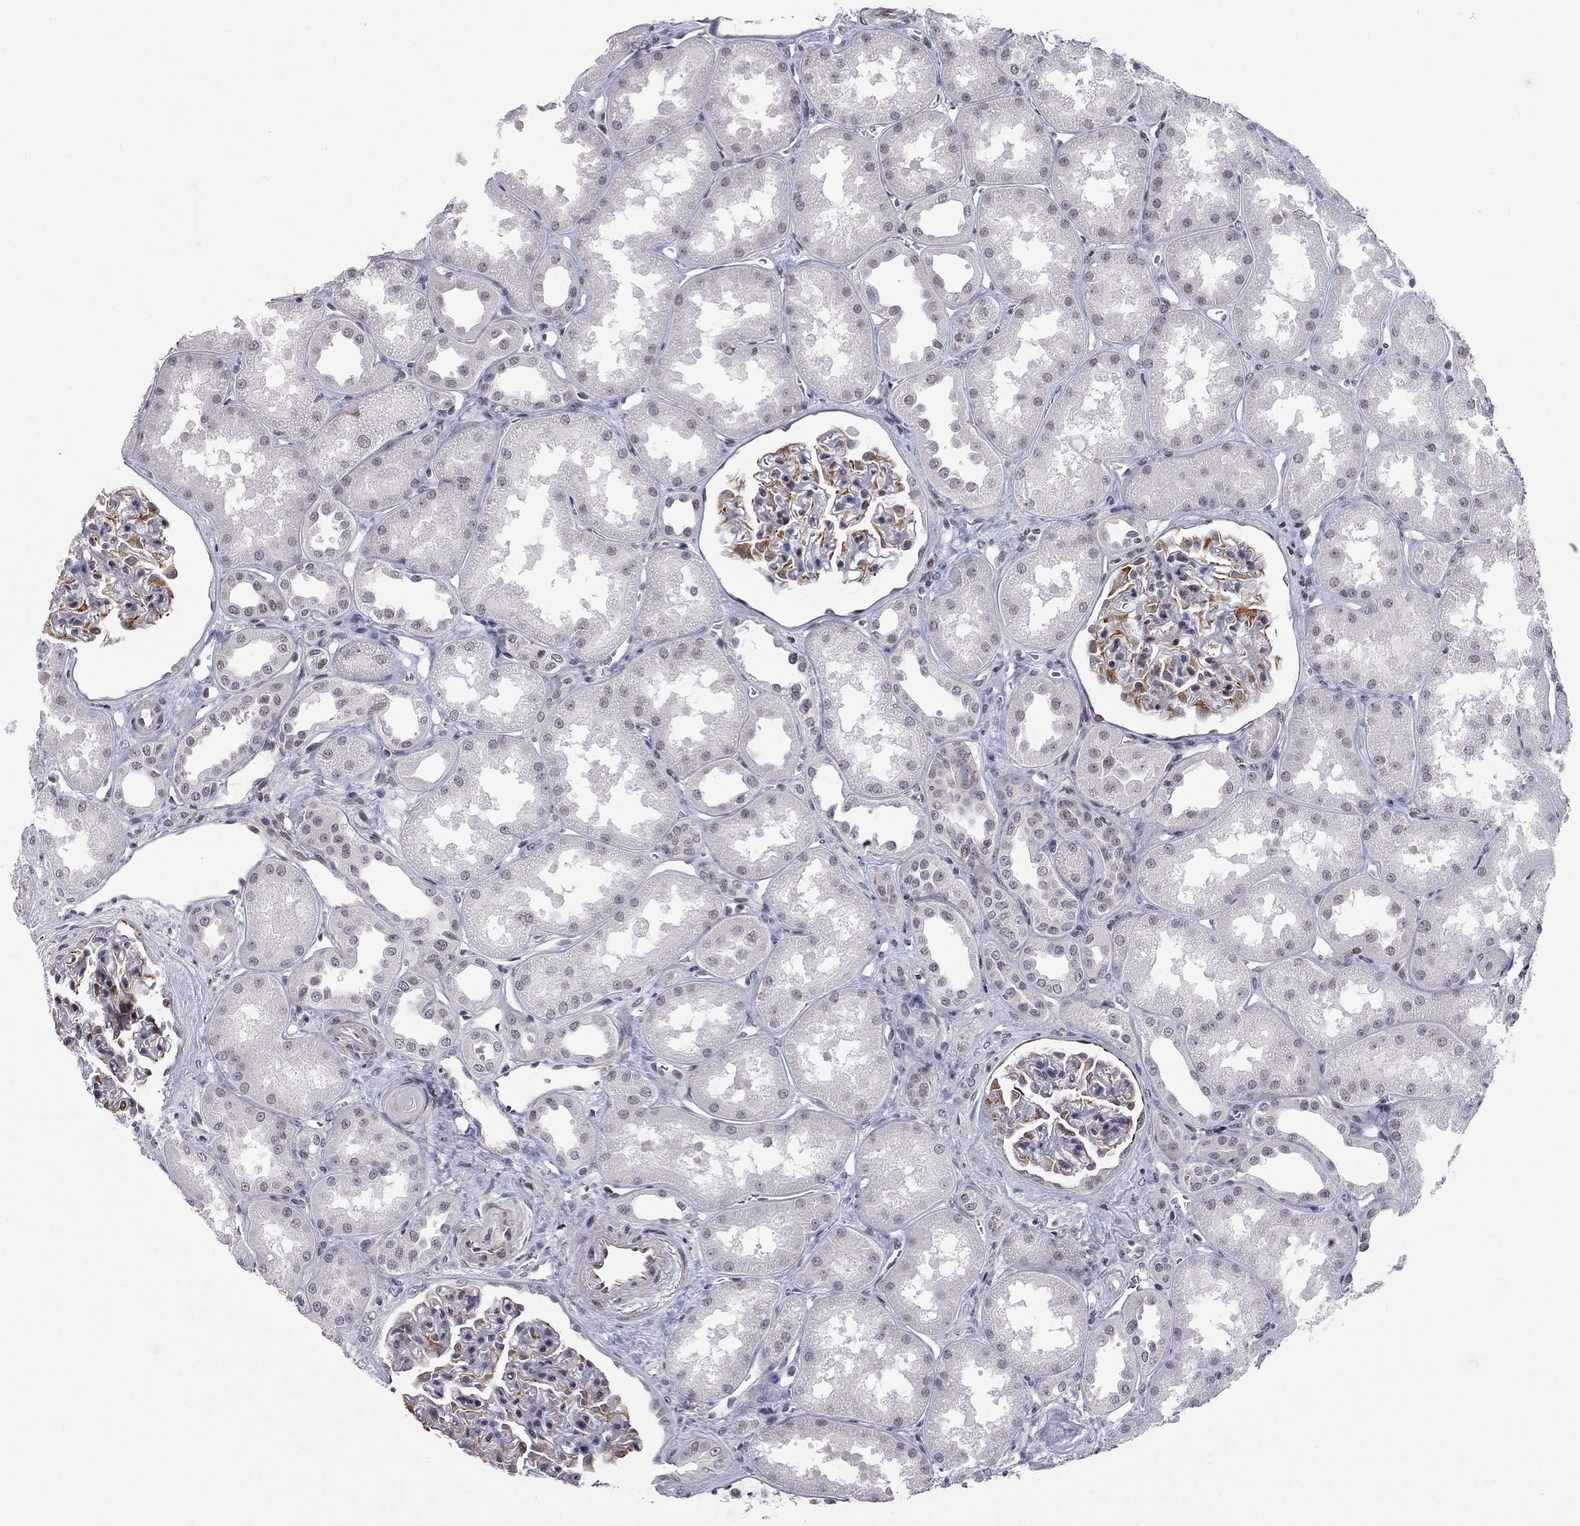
{"staining": {"intensity": "negative", "quantity": "none", "location": "none"}, "tissue": "kidney", "cell_type": "Cells in glomeruli", "image_type": "normal", "snomed": [{"axis": "morphology", "description": "Normal tissue, NOS"}, {"axis": "topography", "description": "Kidney"}], "caption": "Immunohistochemical staining of benign kidney exhibits no significant expression in cells in glomeruli.", "gene": "MTNR1B", "patient": {"sex": "male", "age": 61}}